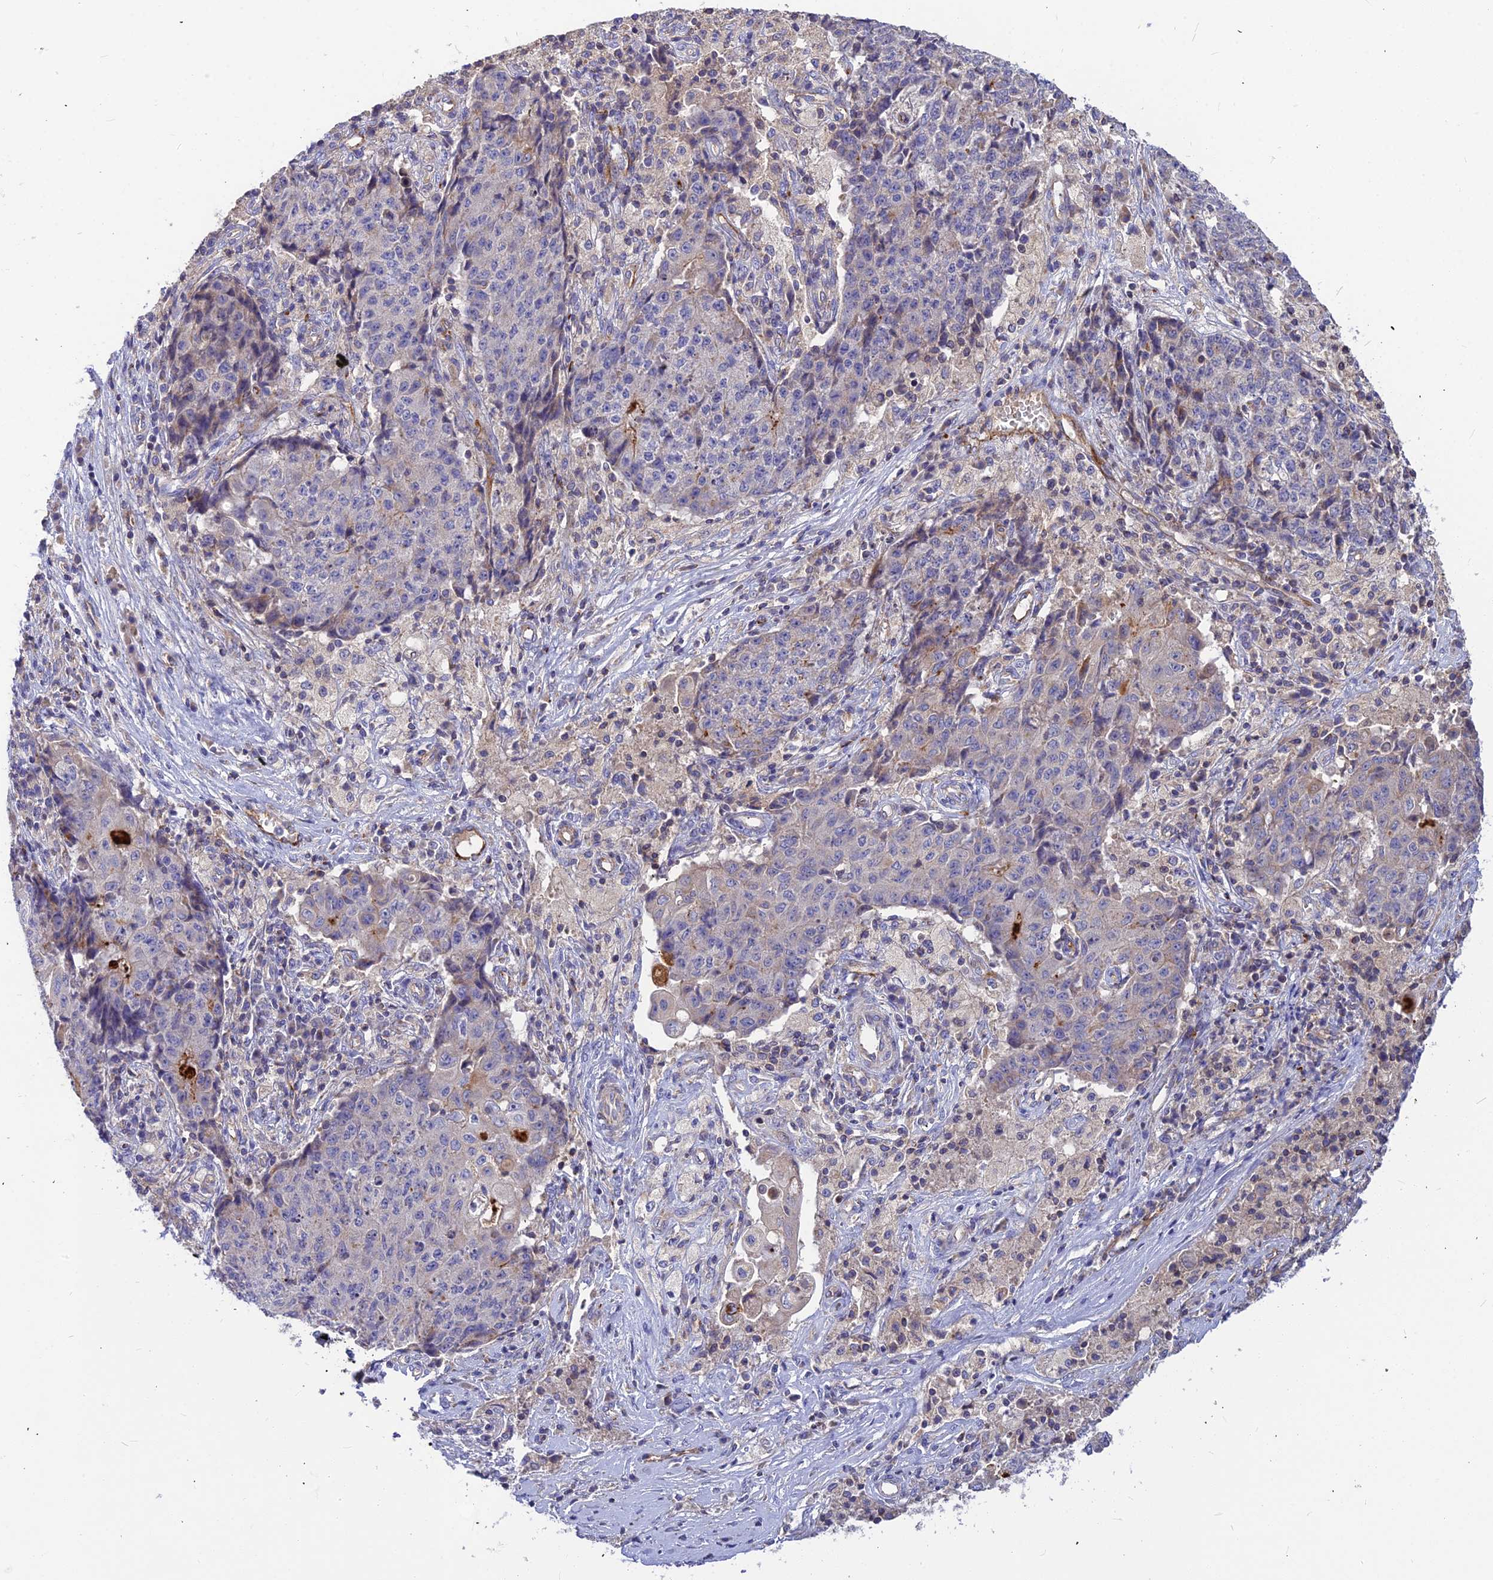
{"staining": {"intensity": "negative", "quantity": "none", "location": "none"}, "tissue": "ovarian cancer", "cell_type": "Tumor cells", "image_type": "cancer", "snomed": [{"axis": "morphology", "description": "Carcinoma, endometroid"}, {"axis": "topography", "description": "Ovary"}], "caption": "High power microscopy image of an immunohistochemistry (IHC) micrograph of ovarian endometroid carcinoma, revealing no significant expression in tumor cells. (Brightfield microscopy of DAB immunohistochemistry at high magnification).", "gene": "ASPHD1", "patient": {"sex": "female", "age": 42}}